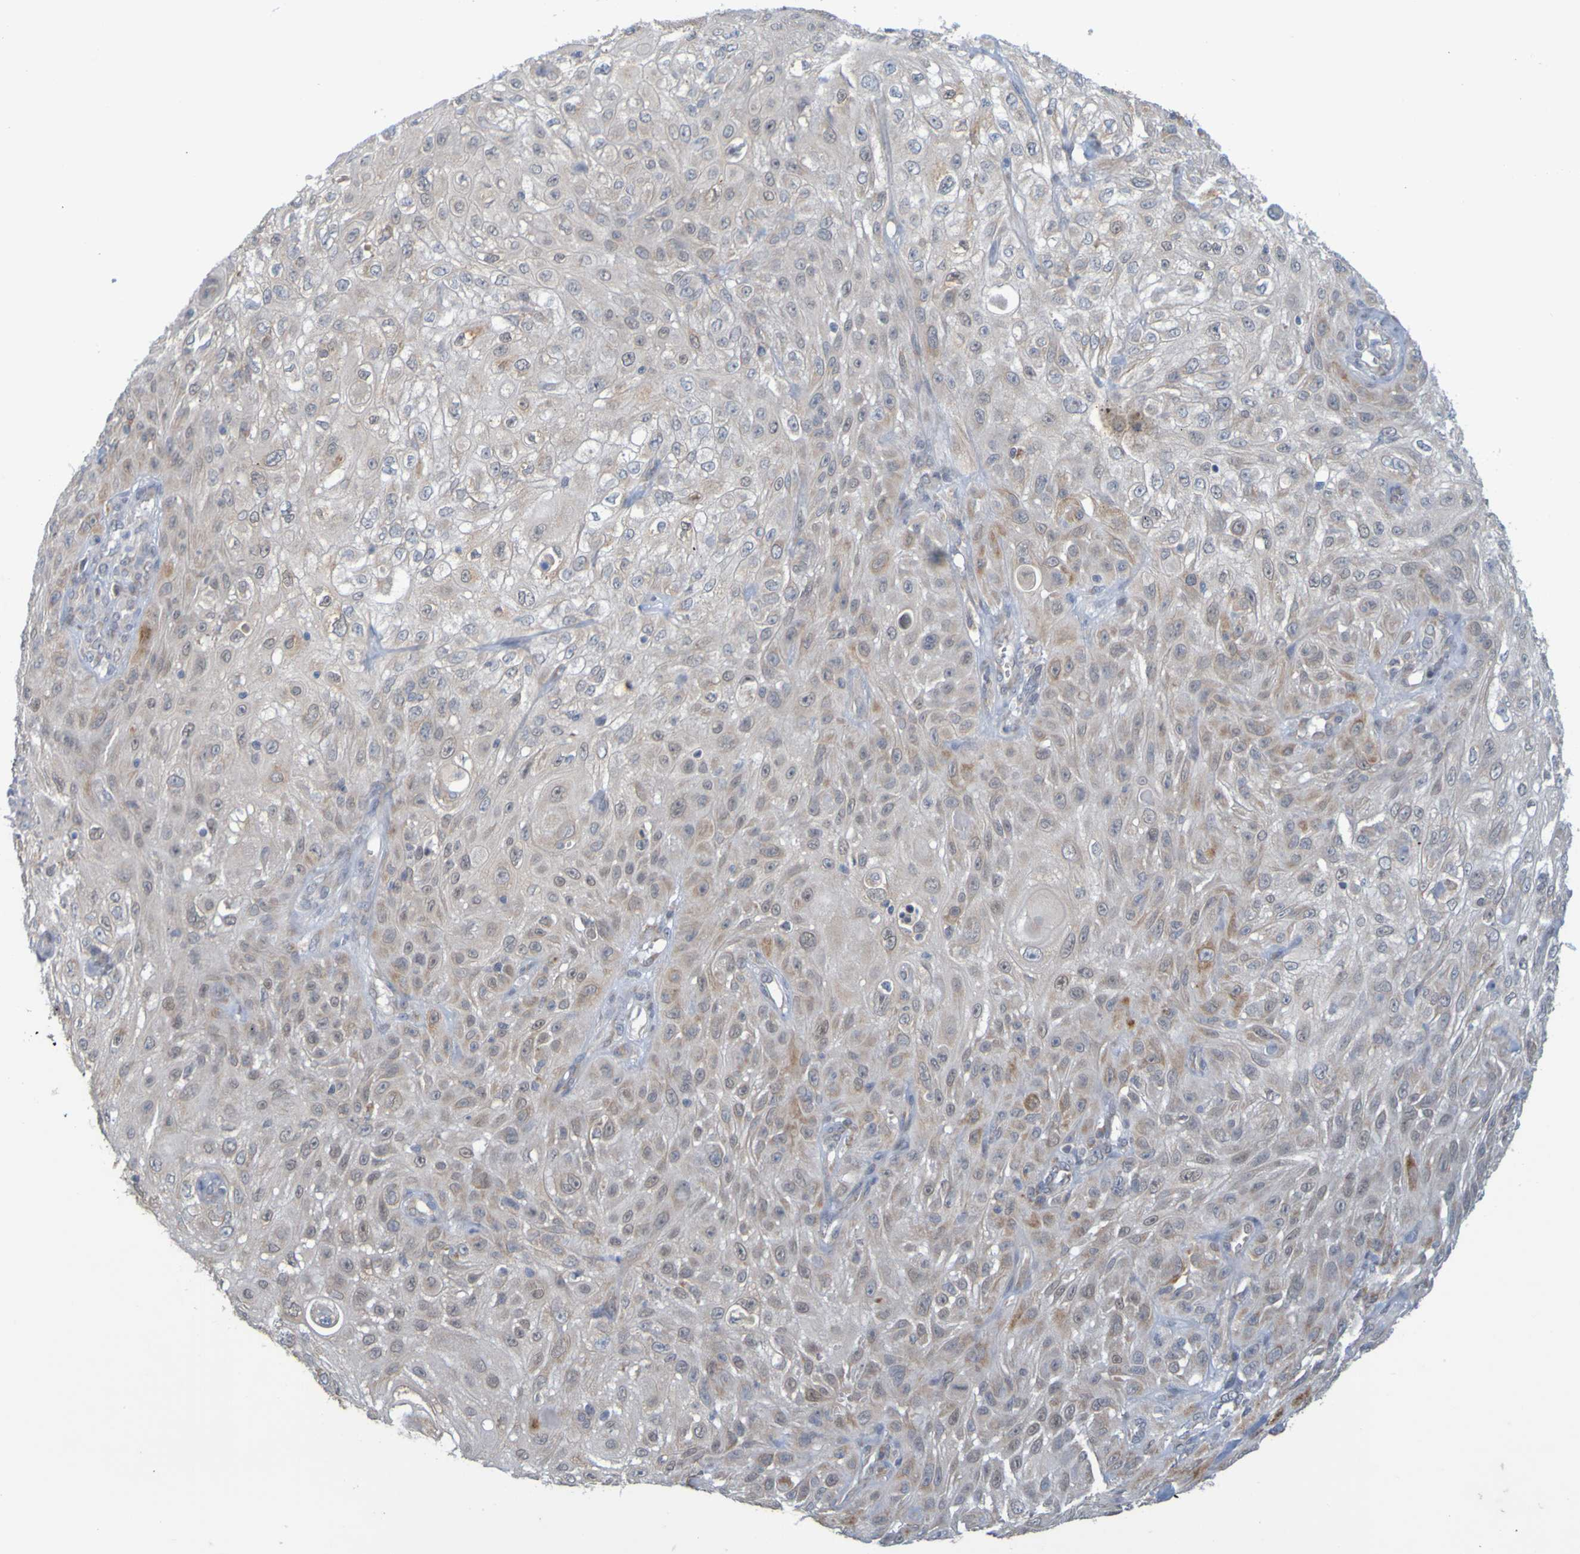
{"staining": {"intensity": "moderate", "quantity": "25%-75%", "location": "cytoplasmic/membranous"}, "tissue": "skin cancer", "cell_type": "Tumor cells", "image_type": "cancer", "snomed": [{"axis": "morphology", "description": "Squamous cell carcinoma, NOS"}, {"axis": "topography", "description": "Skin"}], "caption": "IHC staining of skin squamous cell carcinoma, which exhibits medium levels of moderate cytoplasmic/membranous staining in about 25%-75% of tumor cells indicating moderate cytoplasmic/membranous protein staining. The staining was performed using DAB (3,3'-diaminobenzidine) (brown) for protein detection and nuclei were counterstained in hematoxylin (blue).", "gene": "MOGS", "patient": {"sex": "male", "age": 75}}